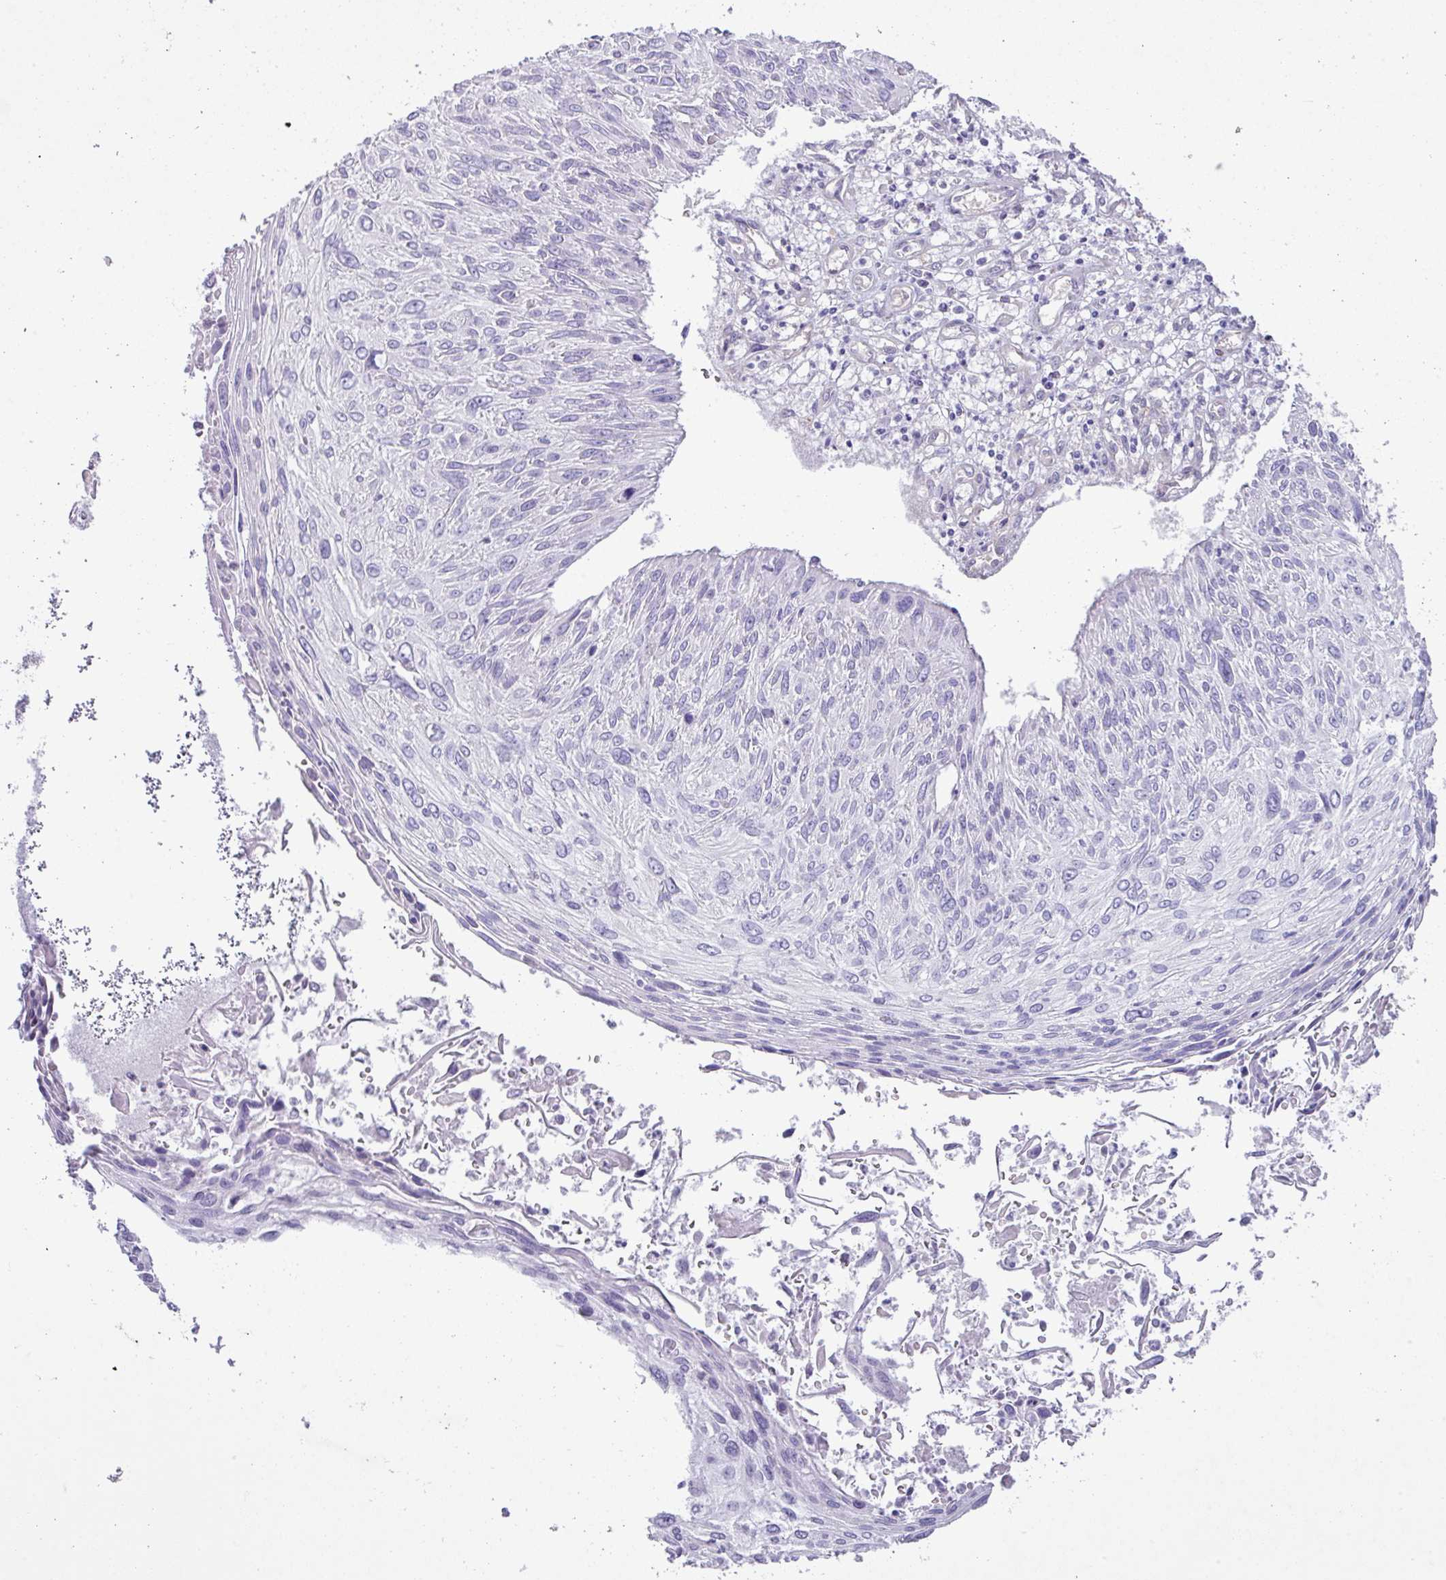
{"staining": {"intensity": "negative", "quantity": "none", "location": "none"}, "tissue": "cervical cancer", "cell_type": "Tumor cells", "image_type": "cancer", "snomed": [{"axis": "morphology", "description": "Squamous cell carcinoma, NOS"}, {"axis": "topography", "description": "Cervix"}], "caption": "Protein analysis of cervical cancer (squamous cell carcinoma) reveals no significant expression in tumor cells.", "gene": "KIRREL3", "patient": {"sex": "female", "age": 51}}